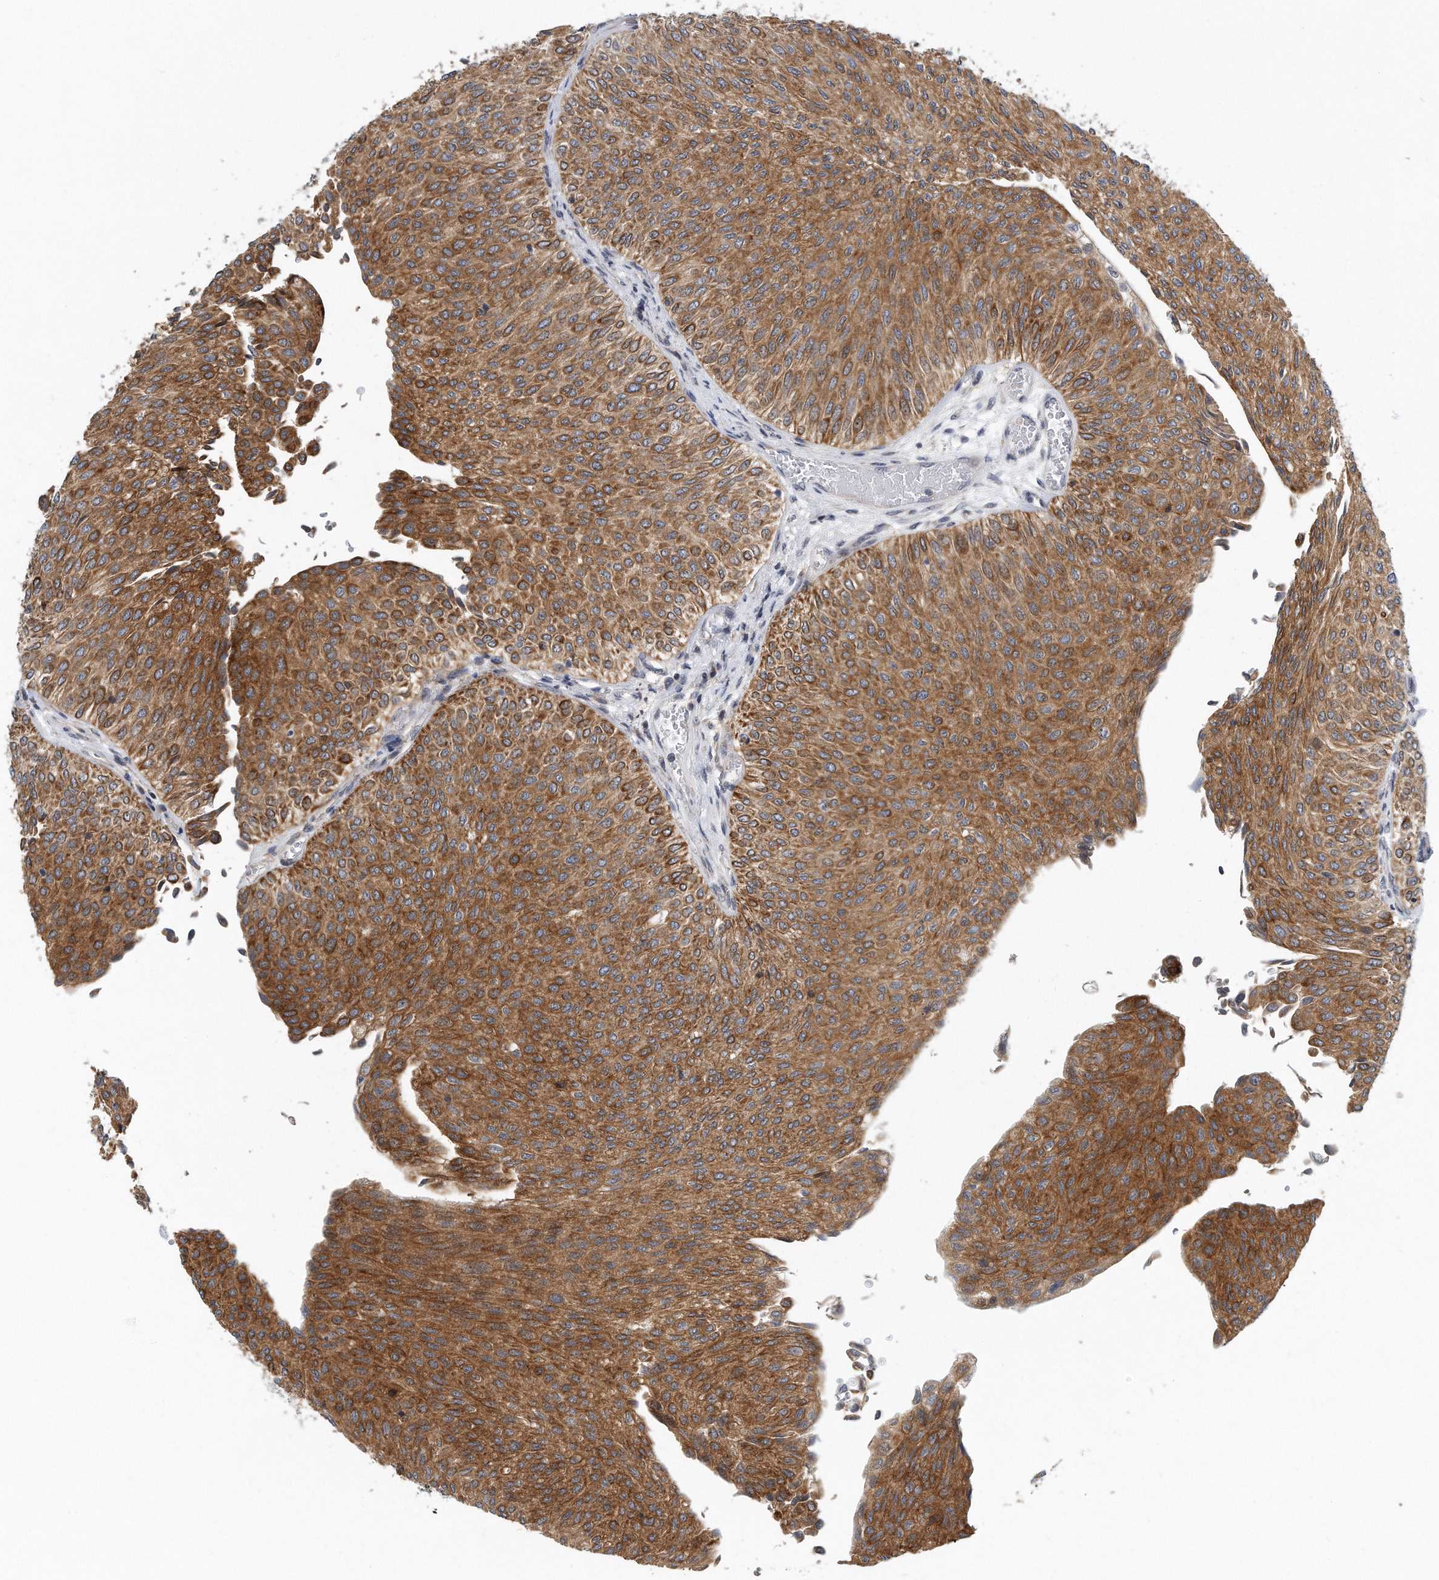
{"staining": {"intensity": "moderate", "quantity": ">75%", "location": "cytoplasmic/membranous"}, "tissue": "urothelial cancer", "cell_type": "Tumor cells", "image_type": "cancer", "snomed": [{"axis": "morphology", "description": "Urothelial carcinoma, Low grade"}, {"axis": "topography", "description": "Urinary bladder"}], "caption": "Protein expression analysis of human urothelial cancer reveals moderate cytoplasmic/membranous expression in approximately >75% of tumor cells. The staining was performed using DAB, with brown indicating positive protein expression. Nuclei are stained blue with hematoxylin.", "gene": "VLDLR", "patient": {"sex": "male", "age": 78}}